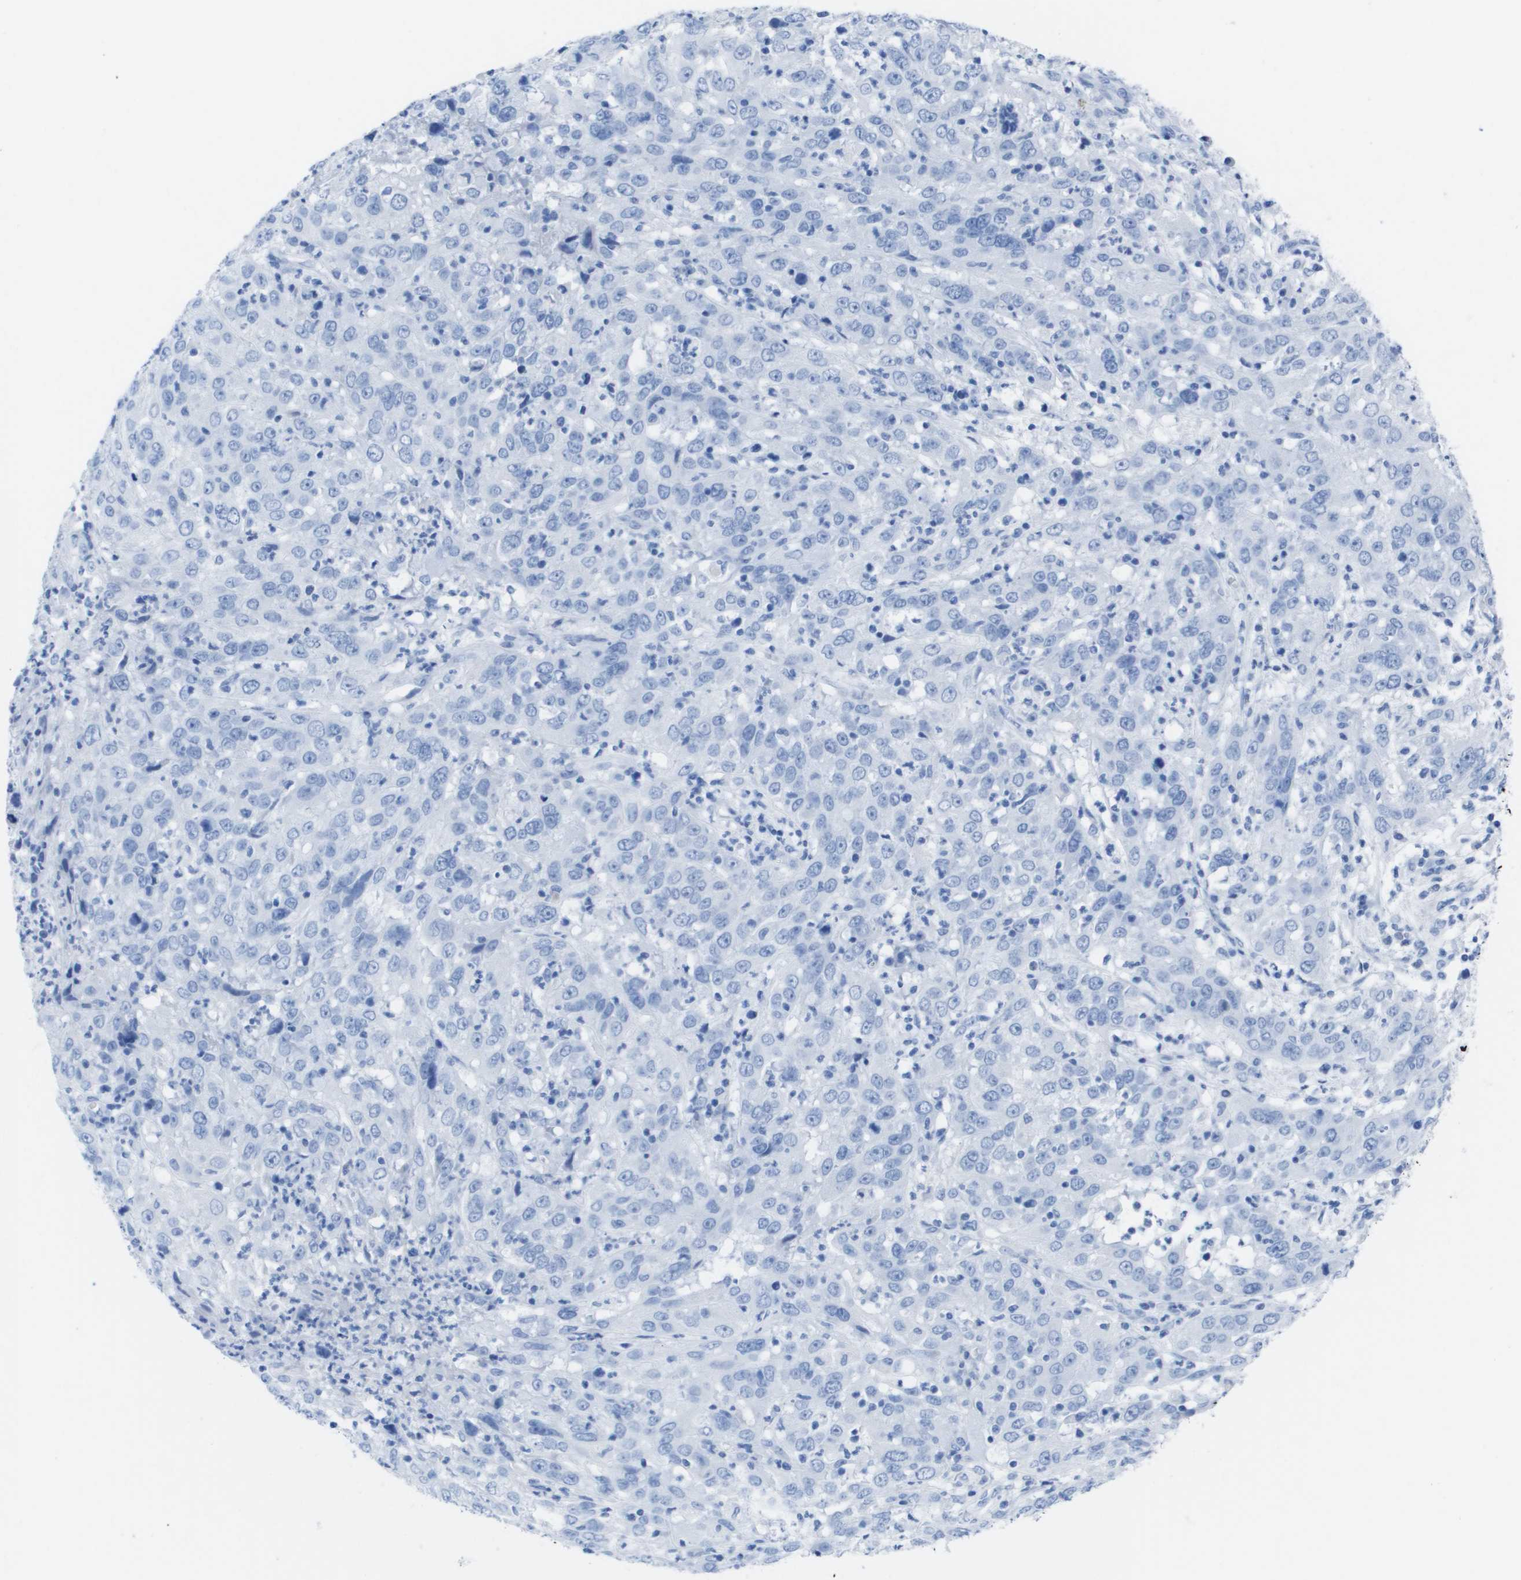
{"staining": {"intensity": "negative", "quantity": "none", "location": "none"}, "tissue": "cervical cancer", "cell_type": "Tumor cells", "image_type": "cancer", "snomed": [{"axis": "morphology", "description": "Squamous cell carcinoma, NOS"}, {"axis": "topography", "description": "Cervix"}], "caption": "Protein analysis of squamous cell carcinoma (cervical) reveals no significant positivity in tumor cells. (DAB IHC, high magnification).", "gene": "KCNA3", "patient": {"sex": "female", "age": 32}}